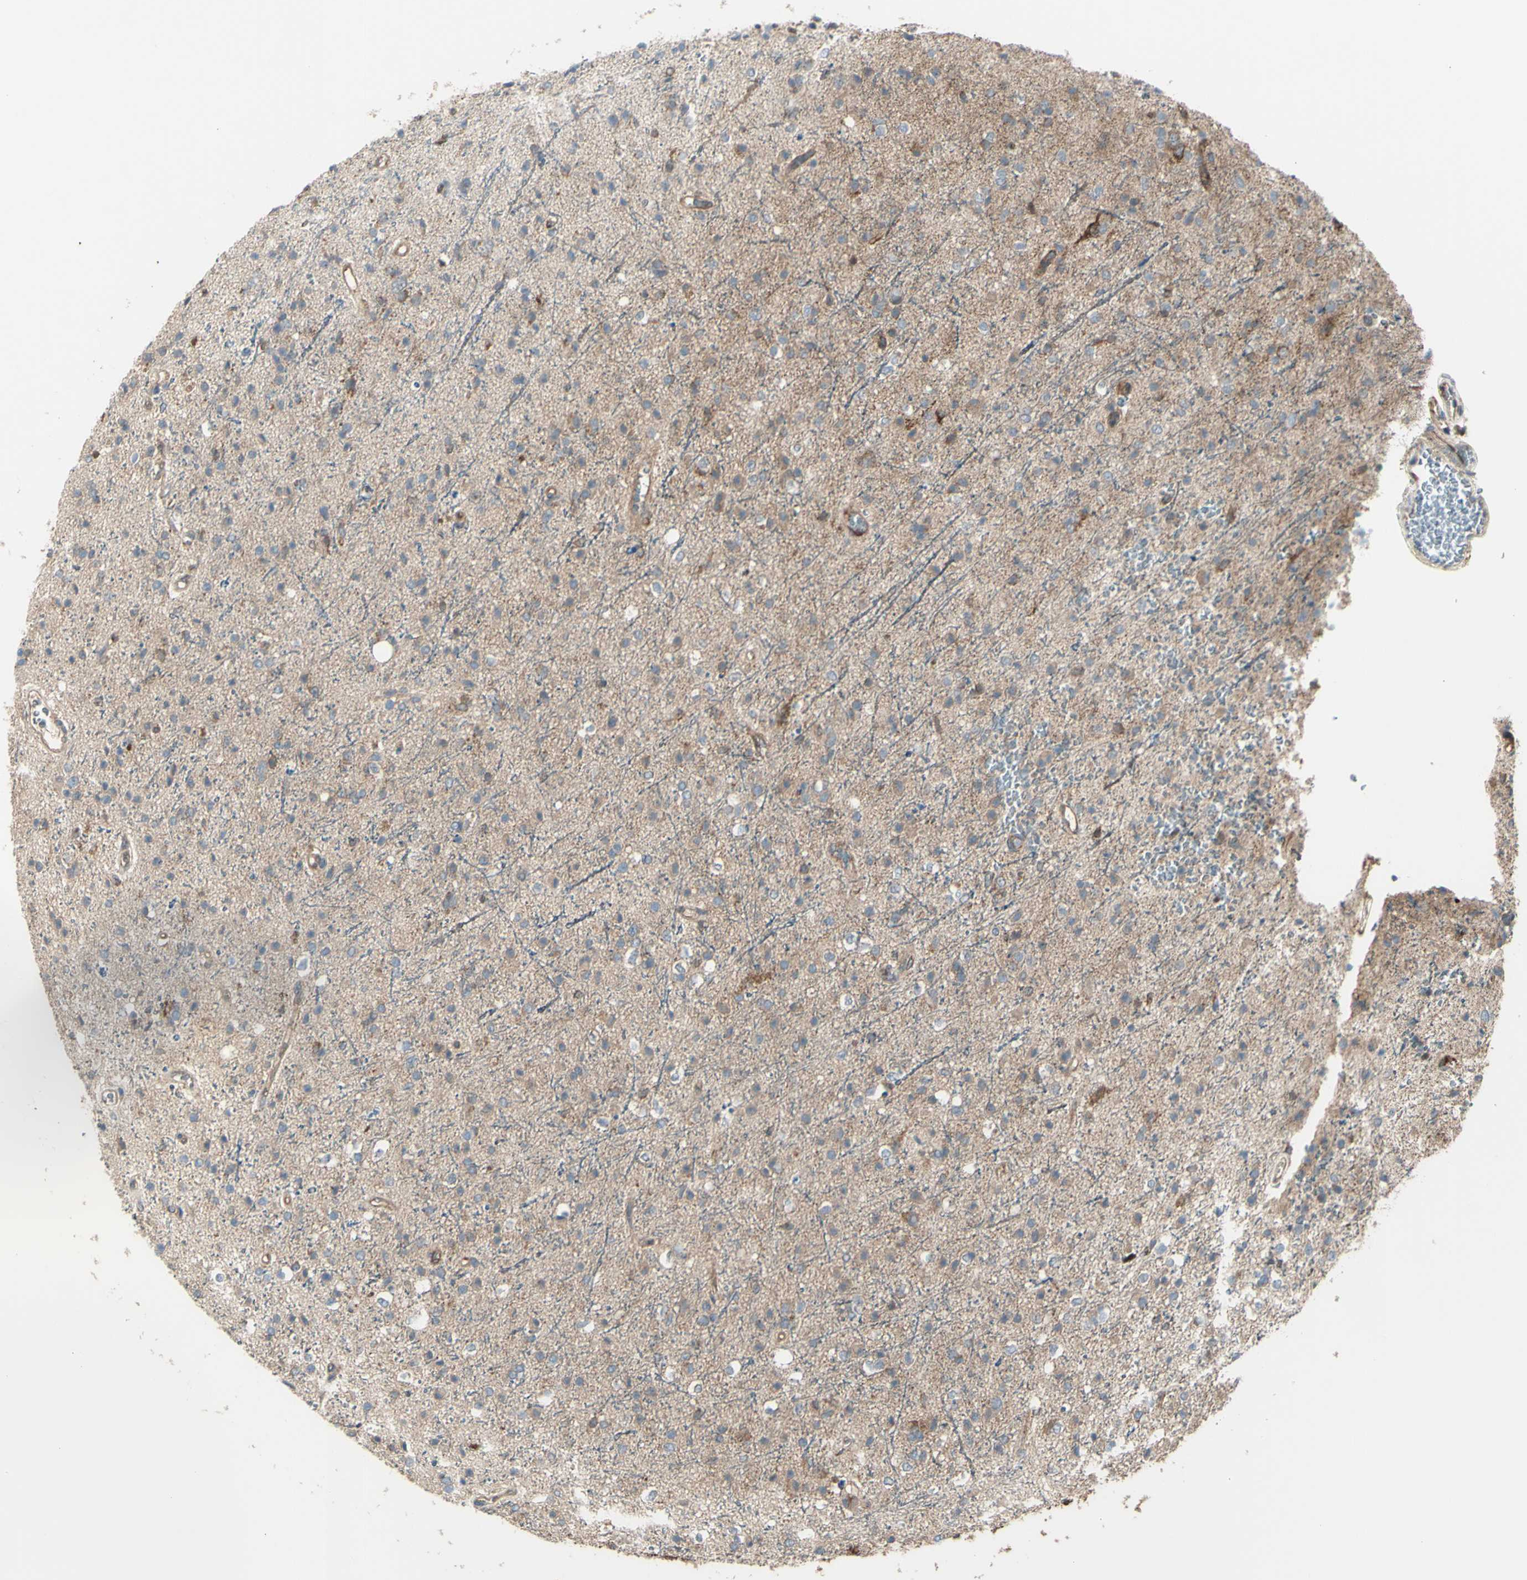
{"staining": {"intensity": "moderate", "quantity": "<25%", "location": "cytoplasmic/membranous"}, "tissue": "glioma", "cell_type": "Tumor cells", "image_type": "cancer", "snomed": [{"axis": "morphology", "description": "Glioma, malignant, High grade"}, {"axis": "topography", "description": "Brain"}], "caption": "A histopathology image of human glioma stained for a protein reveals moderate cytoplasmic/membranous brown staining in tumor cells.", "gene": "IGSF9B", "patient": {"sex": "male", "age": 47}}